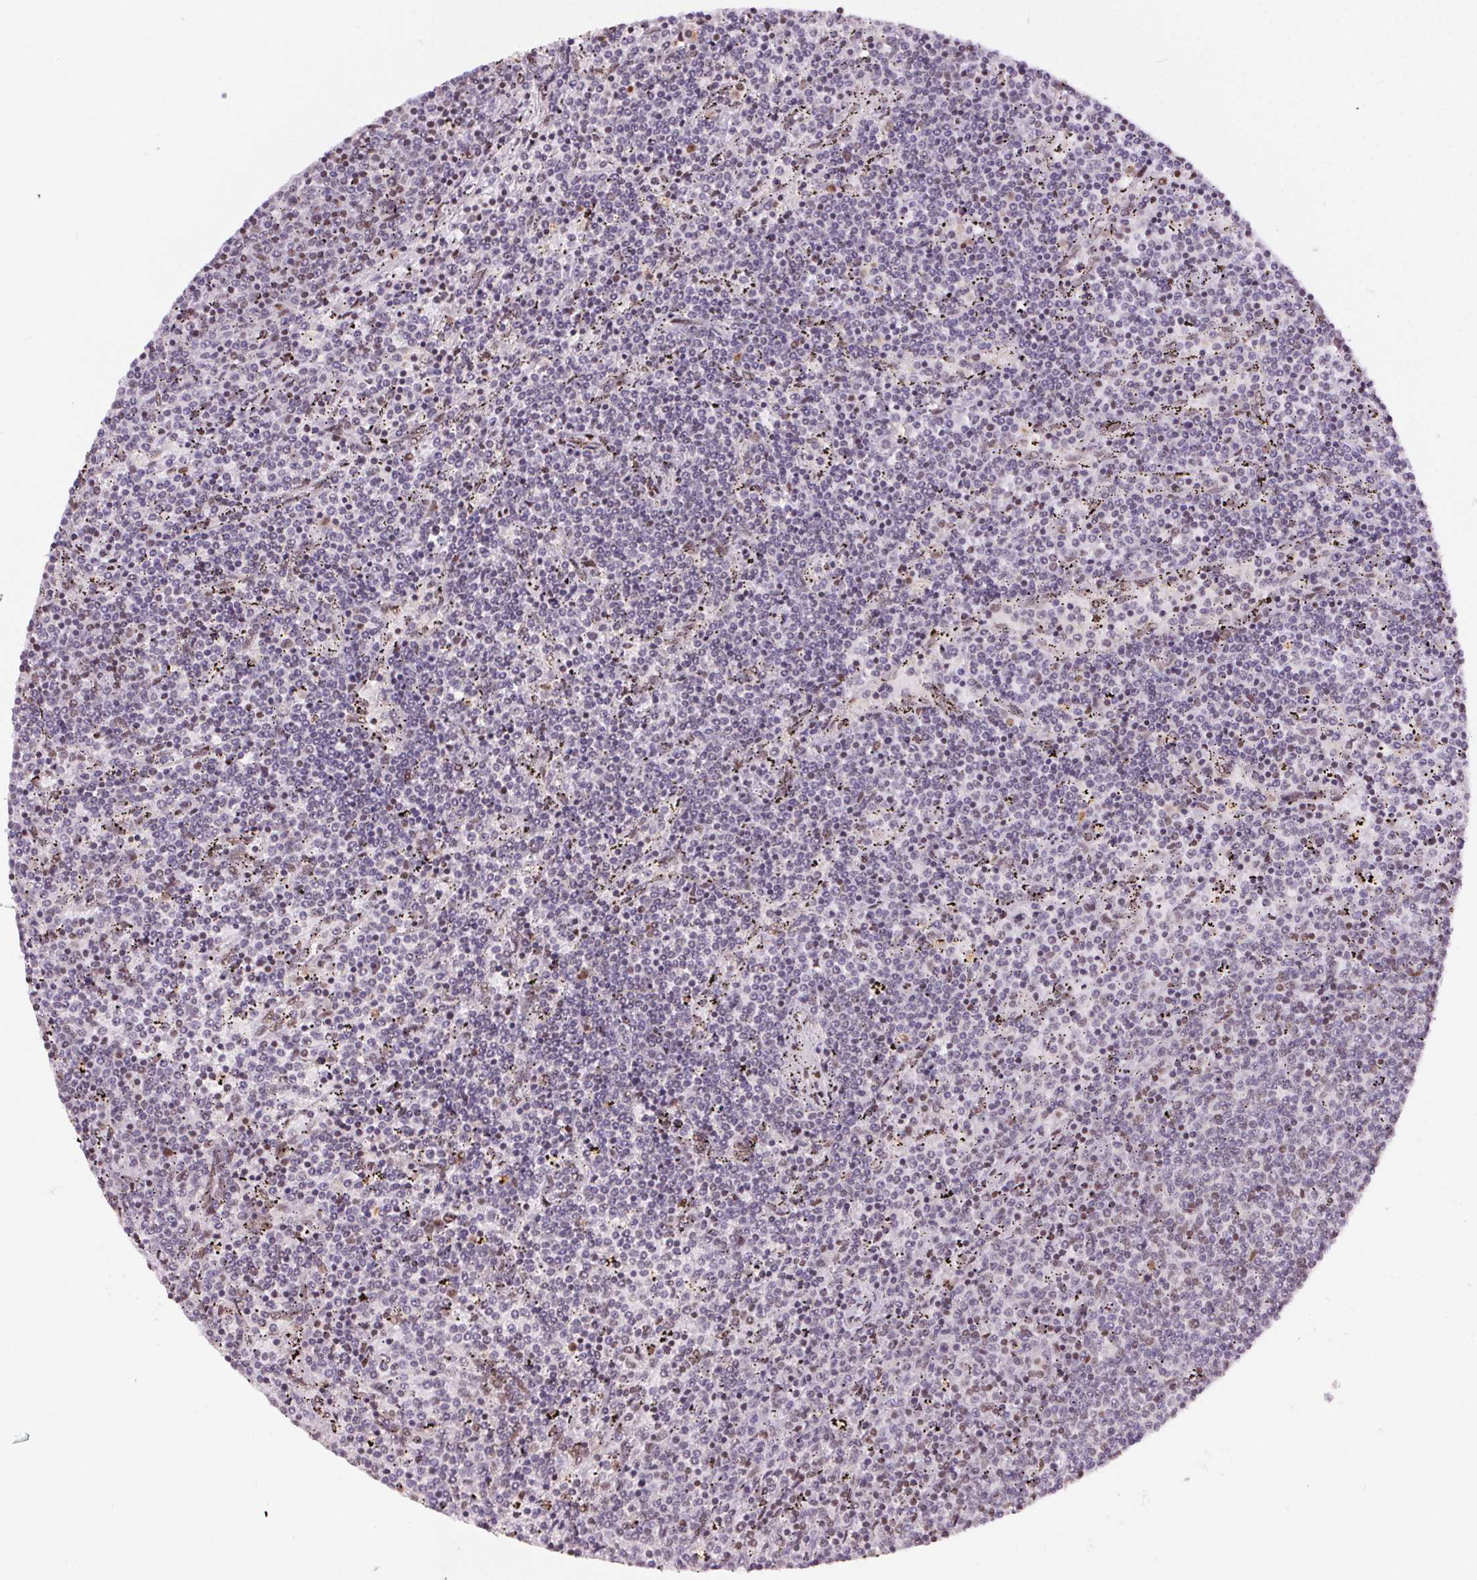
{"staining": {"intensity": "negative", "quantity": "none", "location": "none"}, "tissue": "lymphoma", "cell_type": "Tumor cells", "image_type": "cancer", "snomed": [{"axis": "morphology", "description": "Malignant lymphoma, non-Hodgkin's type, Low grade"}, {"axis": "topography", "description": "Spleen"}], "caption": "A photomicrograph of lymphoma stained for a protein displays no brown staining in tumor cells.", "gene": "NFE2L1", "patient": {"sex": "female", "age": 50}}